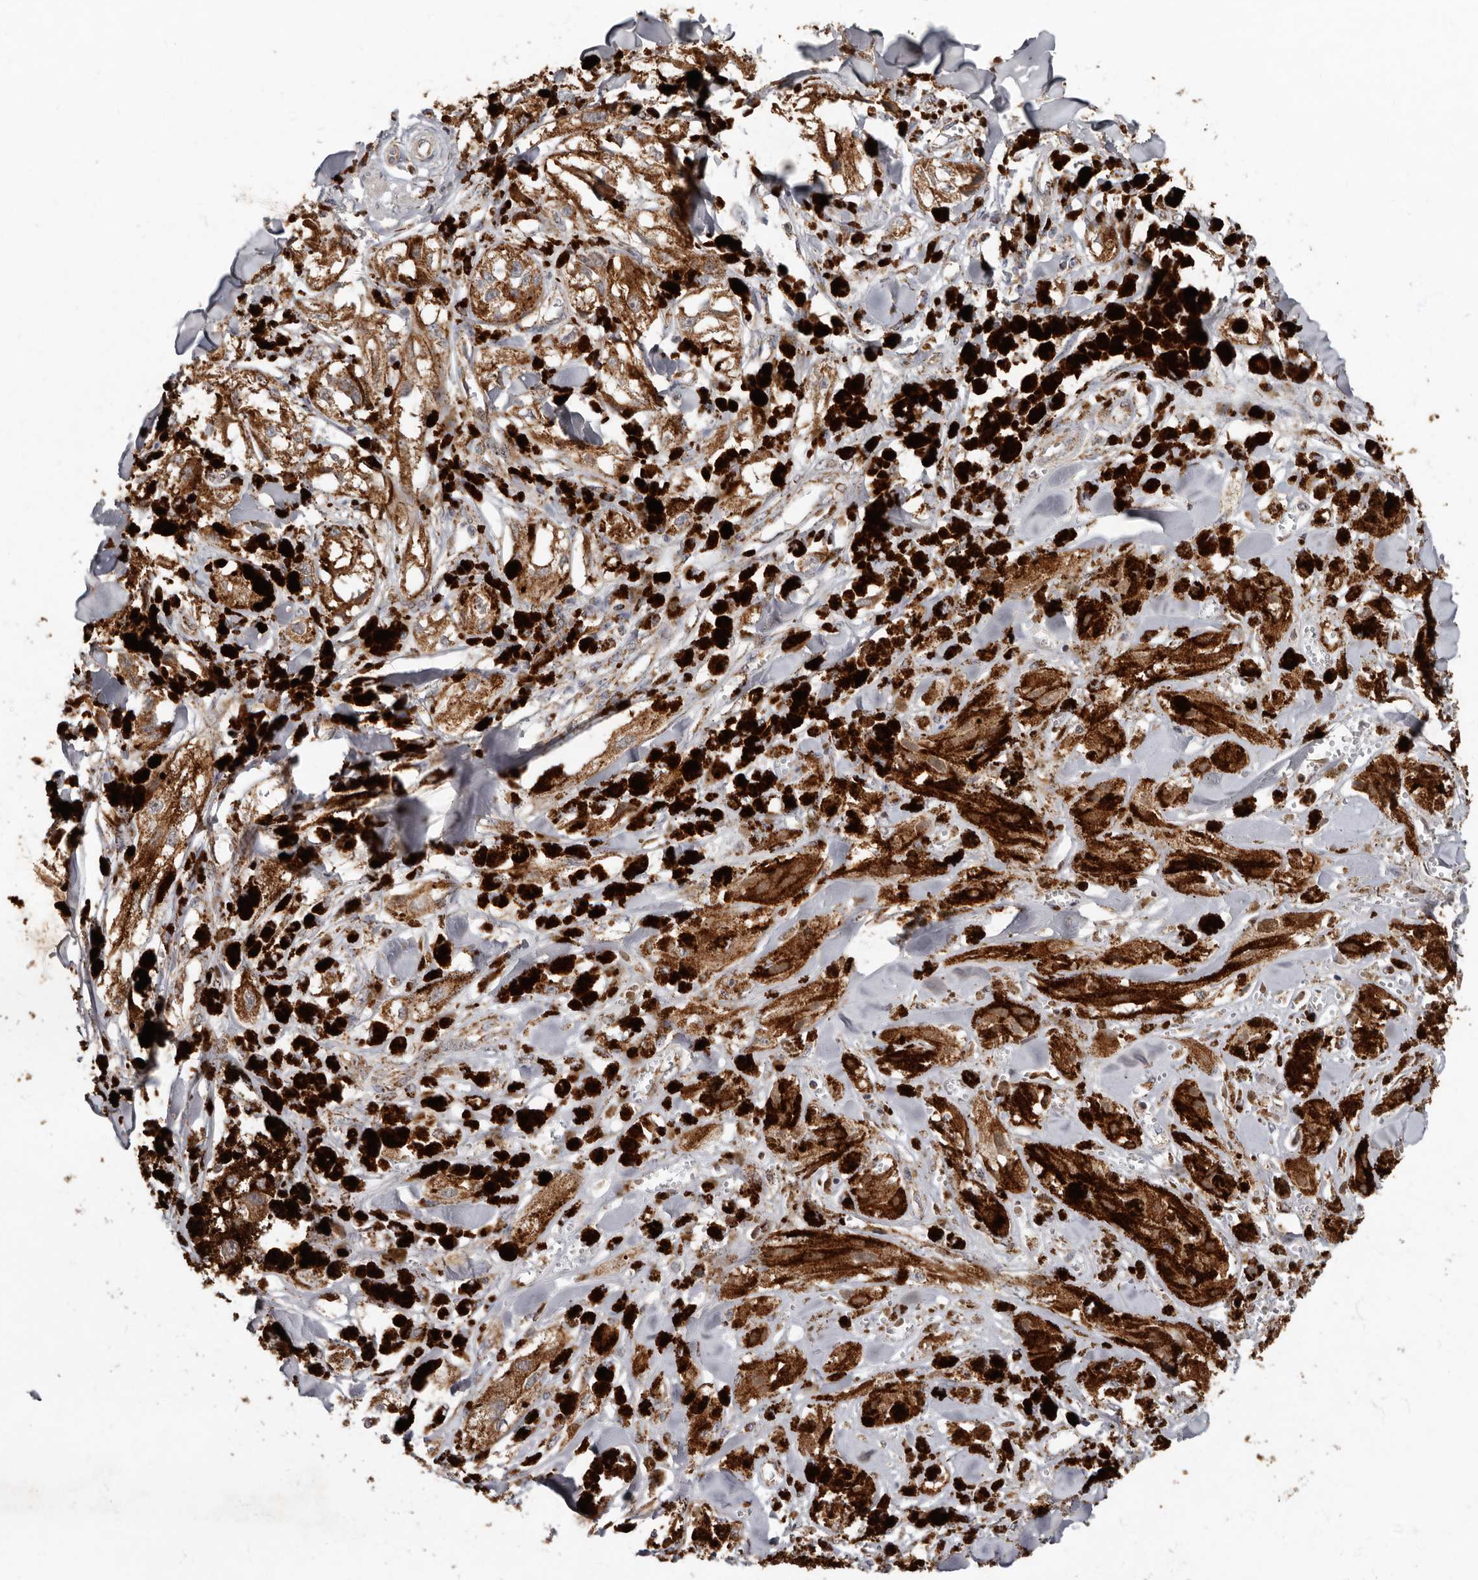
{"staining": {"intensity": "strong", "quantity": ">75%", "location": "cytoplasmic/membranous"}, "tissue": "melanoma", "cell_type": "Tumor cells", "image_type": "cancer", "snomed": [{"axis": "morphology", "description": "Malignant melanoma, NOS"}, {"axis": "topography", "description": "Skin"}], "caption": "A high amount of strong cytoplasmic/membranous expression is present in approximately >75% of tumor cells in malignant melanoma tissue. (Brightfield microscopy of DAB IHC at high magnification).", "gene": "KIF26B", "patient": {"sex": "male", "age": 88}}